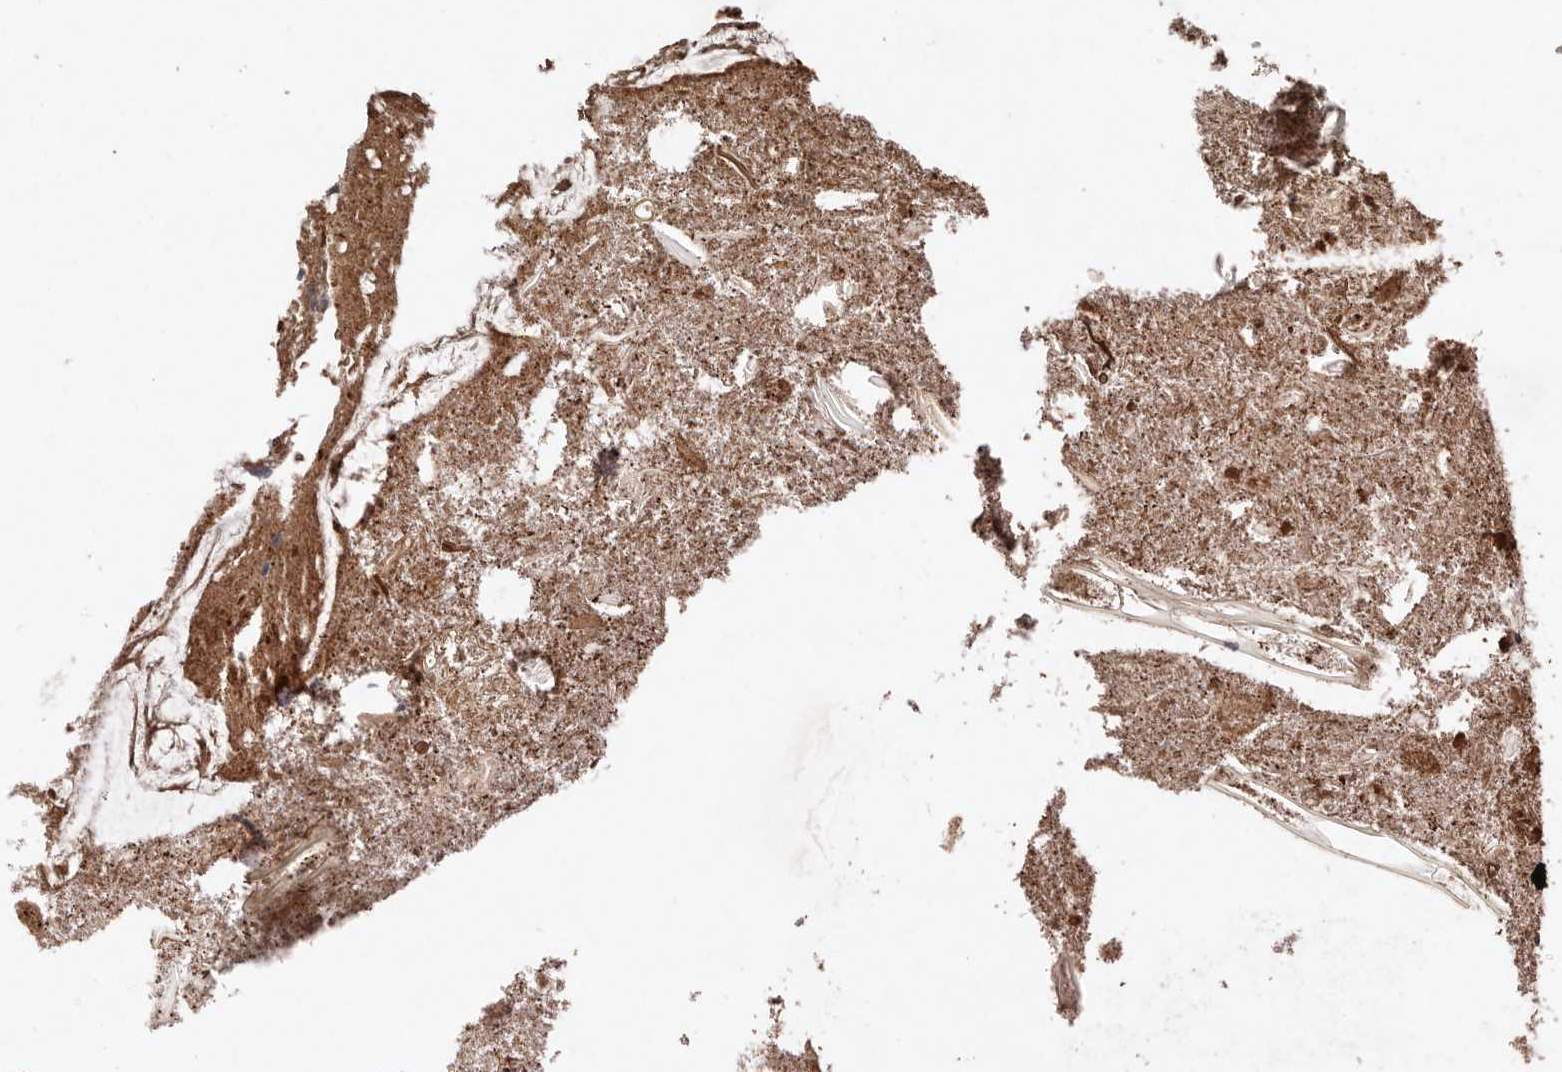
{"staining": {"intensity": "moderate", "quantity": "25%-75%", "location": "cytoplasmic/membranous"}, "tissue": "appendix", "cell_type": "Glandular cells", "image_type": "normal", "snomed": [{"axis": "morphology", "description": "Normal tissue, NOS"}, {"axis": "topography", "description": "Appendix"}], "caption": "Immunohistochemical staining of benign appendix demonstrates medium levels of moderate cytoplasmic/membranous staining in approximately 25%-75% of glandular cells.", "gene": "DIP2C", "patient": {"sex": "female", "age": 17}}